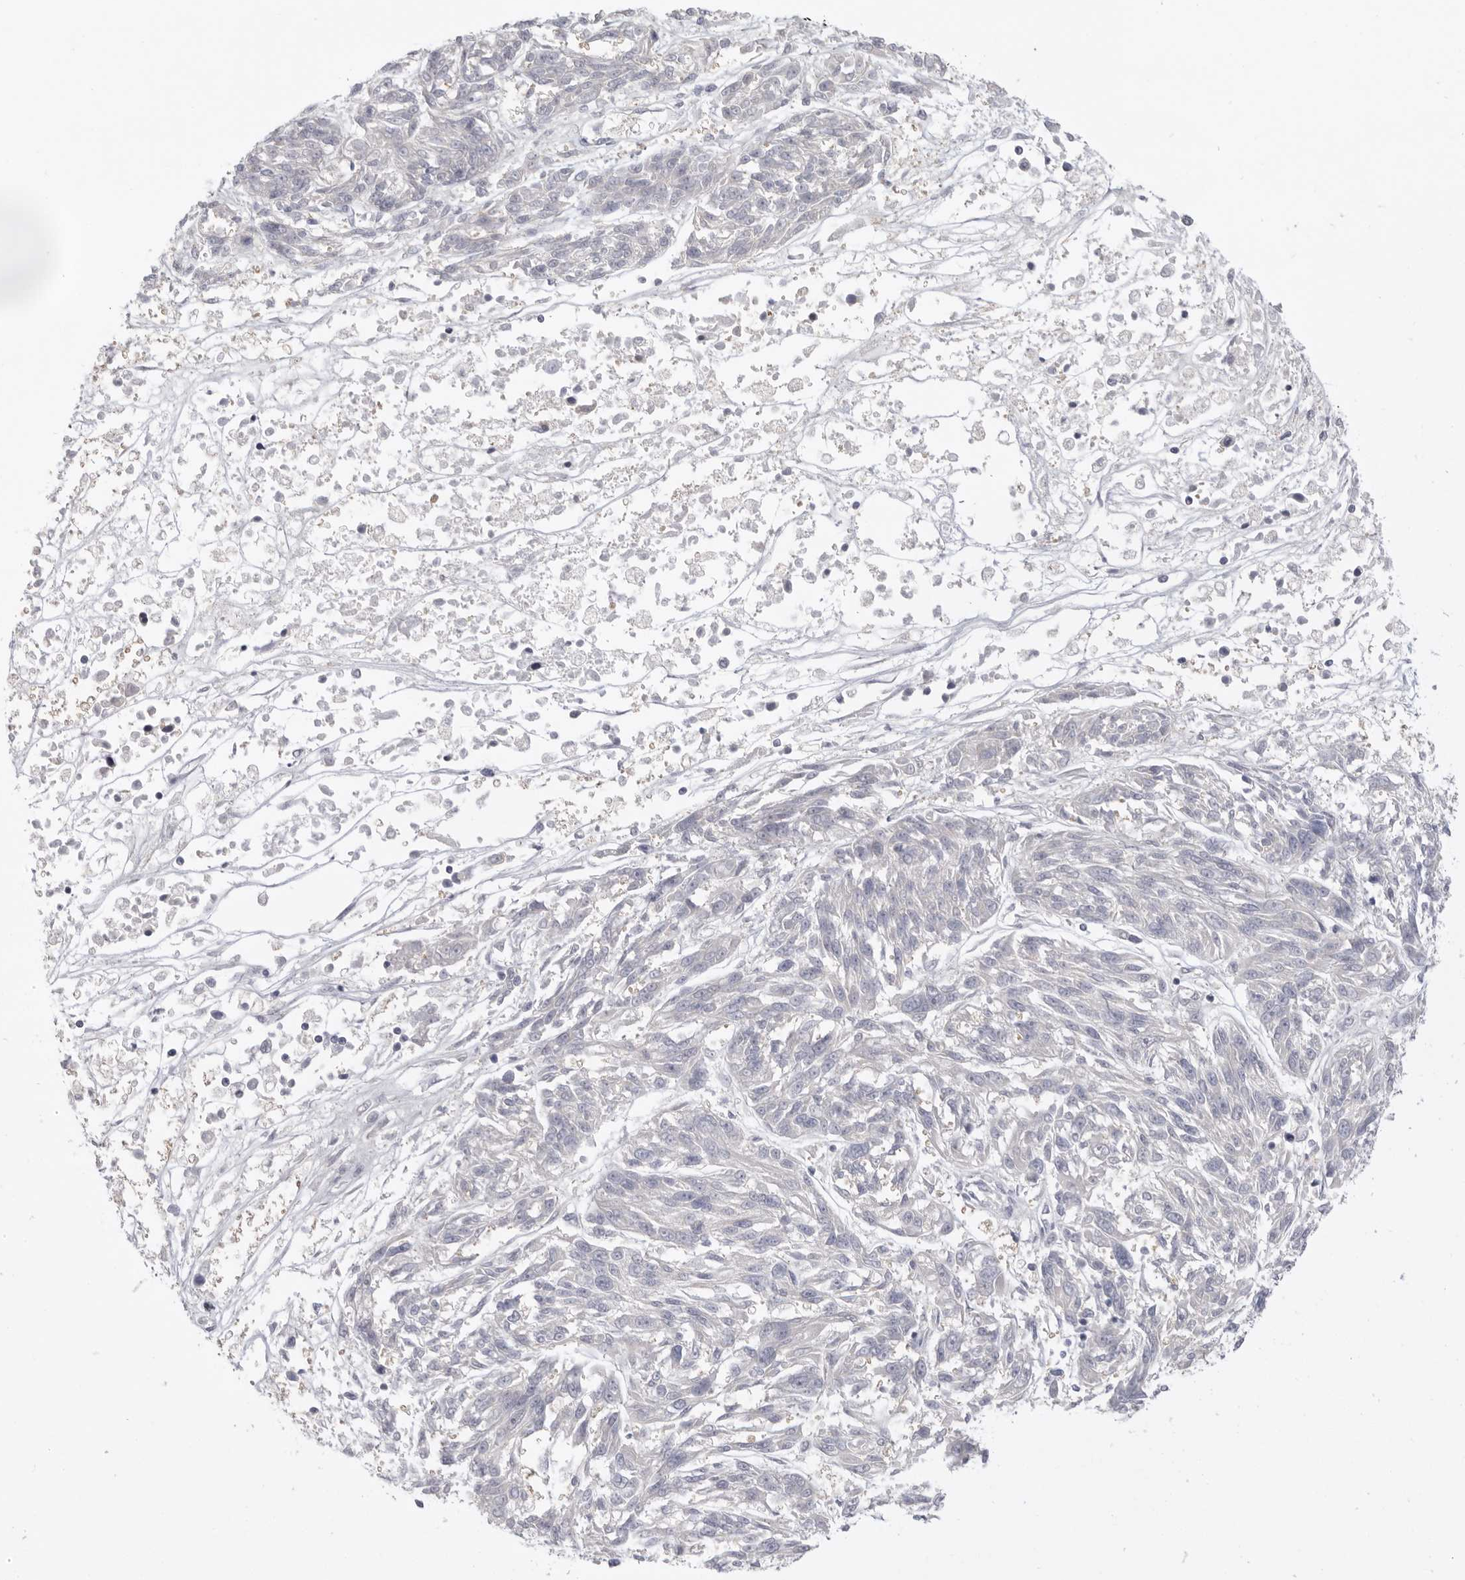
{"staining": {"intensity": "negative", "quantity": "none", "location": "none"}, "tissue": "melanoma", "cell_type": "Tumor cells", "image_type": "cancer", "snomed": [{"axis": "morphology", "description": "Malignant melanoma, NOS"}, {"axis": "topography", "description": "Skin"}], "caption": "Immunohistochemistry (IHC) photomicrograph of neoplastic tissue: malignant melanoma stained with DAB shows no significant protein expression in tumor cells.", "gene": "AHDC1", "patient": {"sex": "male", "age": 53}}